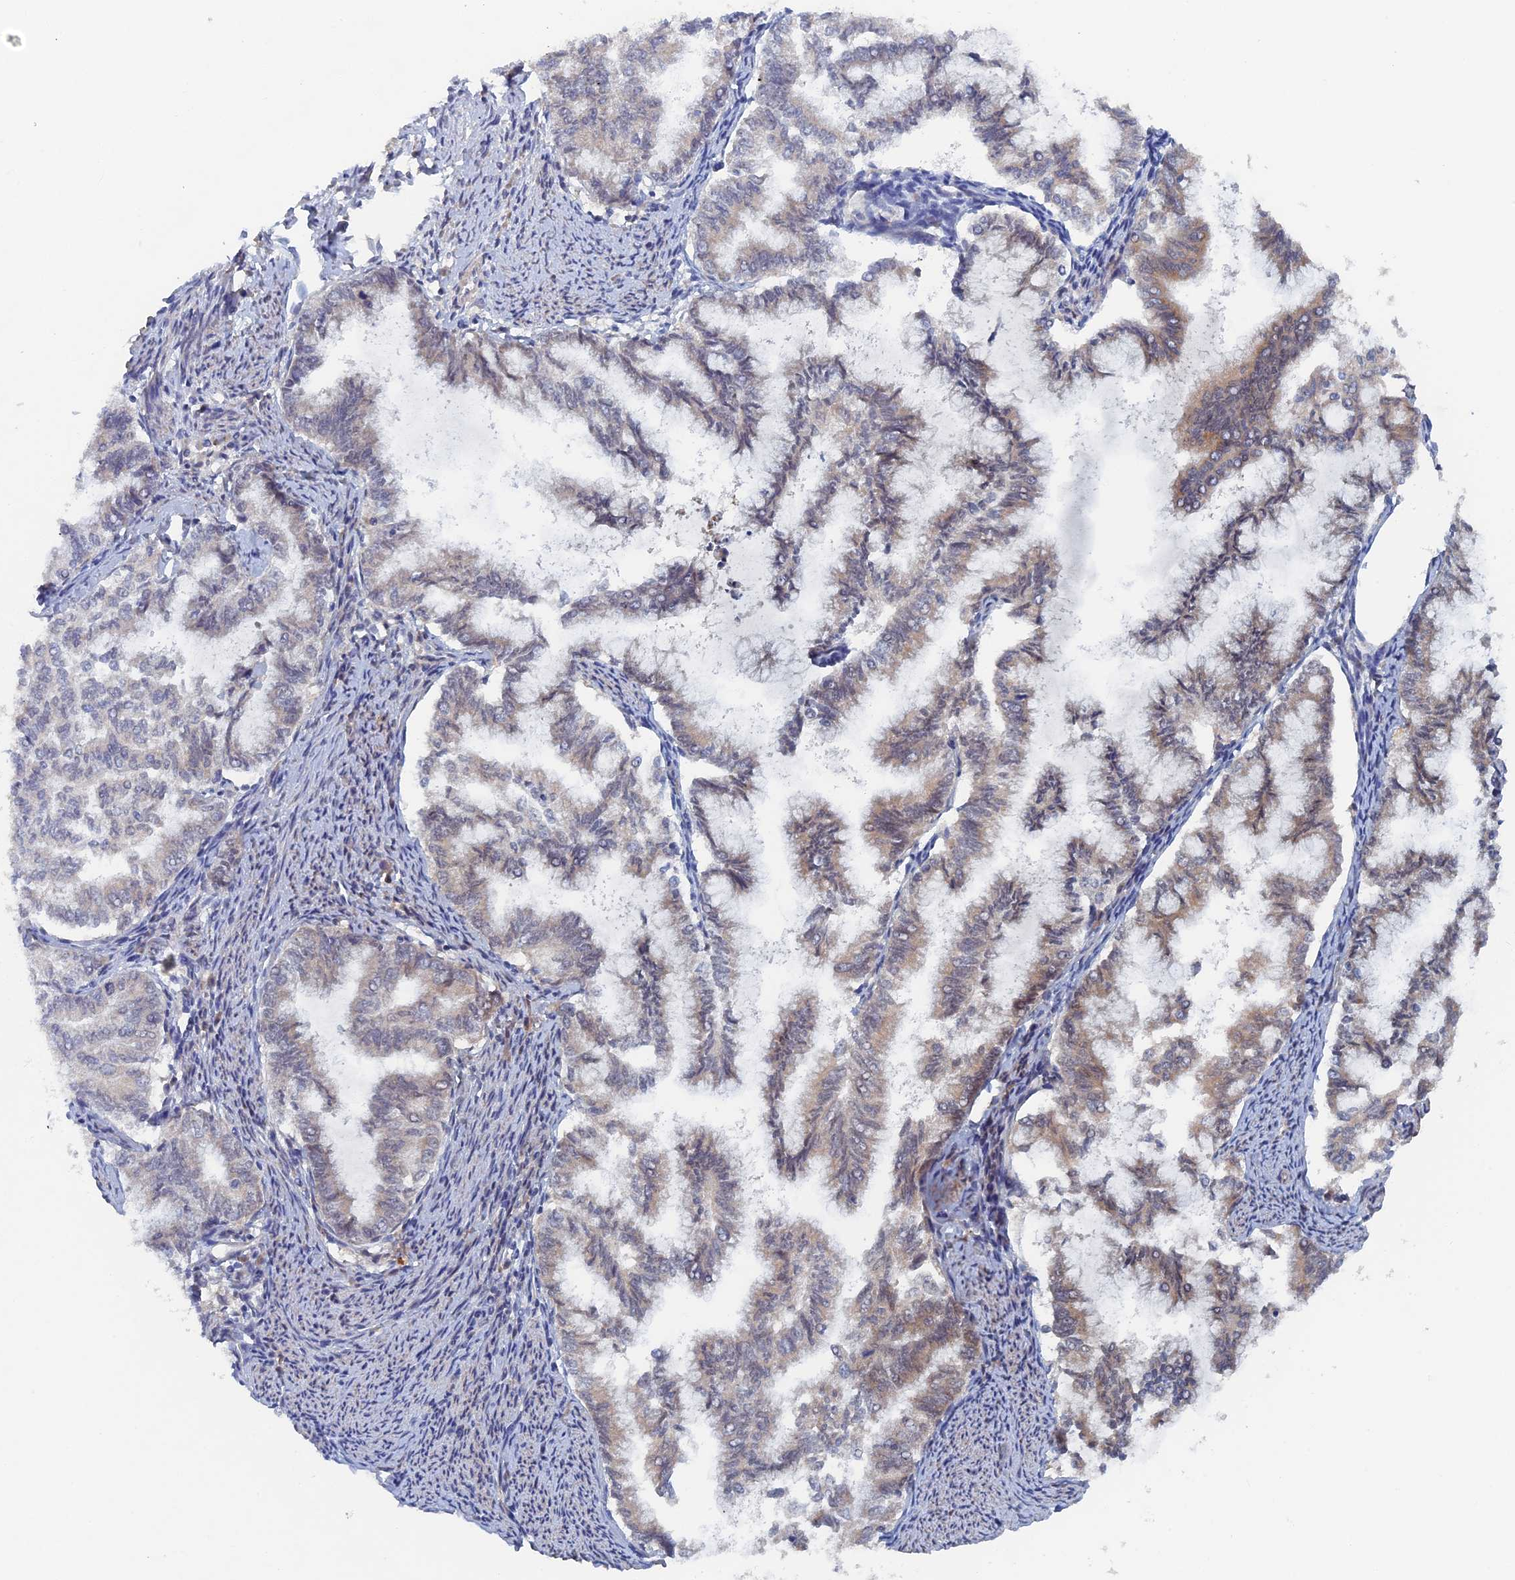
{"staining": {"intensity": "weak", "quantity": "25%-75%", "location": "cytoplasmic/membranous"}, "tissue": "endometrial cancer", "cell_type": "Tumor cells", "image_type": "cancer", "snomed": [{"axis": "morphology", "description": "Adenocarcinoma, NOS"}, {"axis": "topography", "description": "Endometrium"}], "caption": "Endometrial adenocarcinoma was stained to show a protein in brown. There is low levels of weak cytoplasmic/membranous staining in approximately 25%-75% of tumor cells. (DAB (3,3'-diaminobenzidine) = brown stain, brightfield microscopy at high magnification).", "gene": "ELOVL6", "patient": {"sex": "female", "age": 79}}